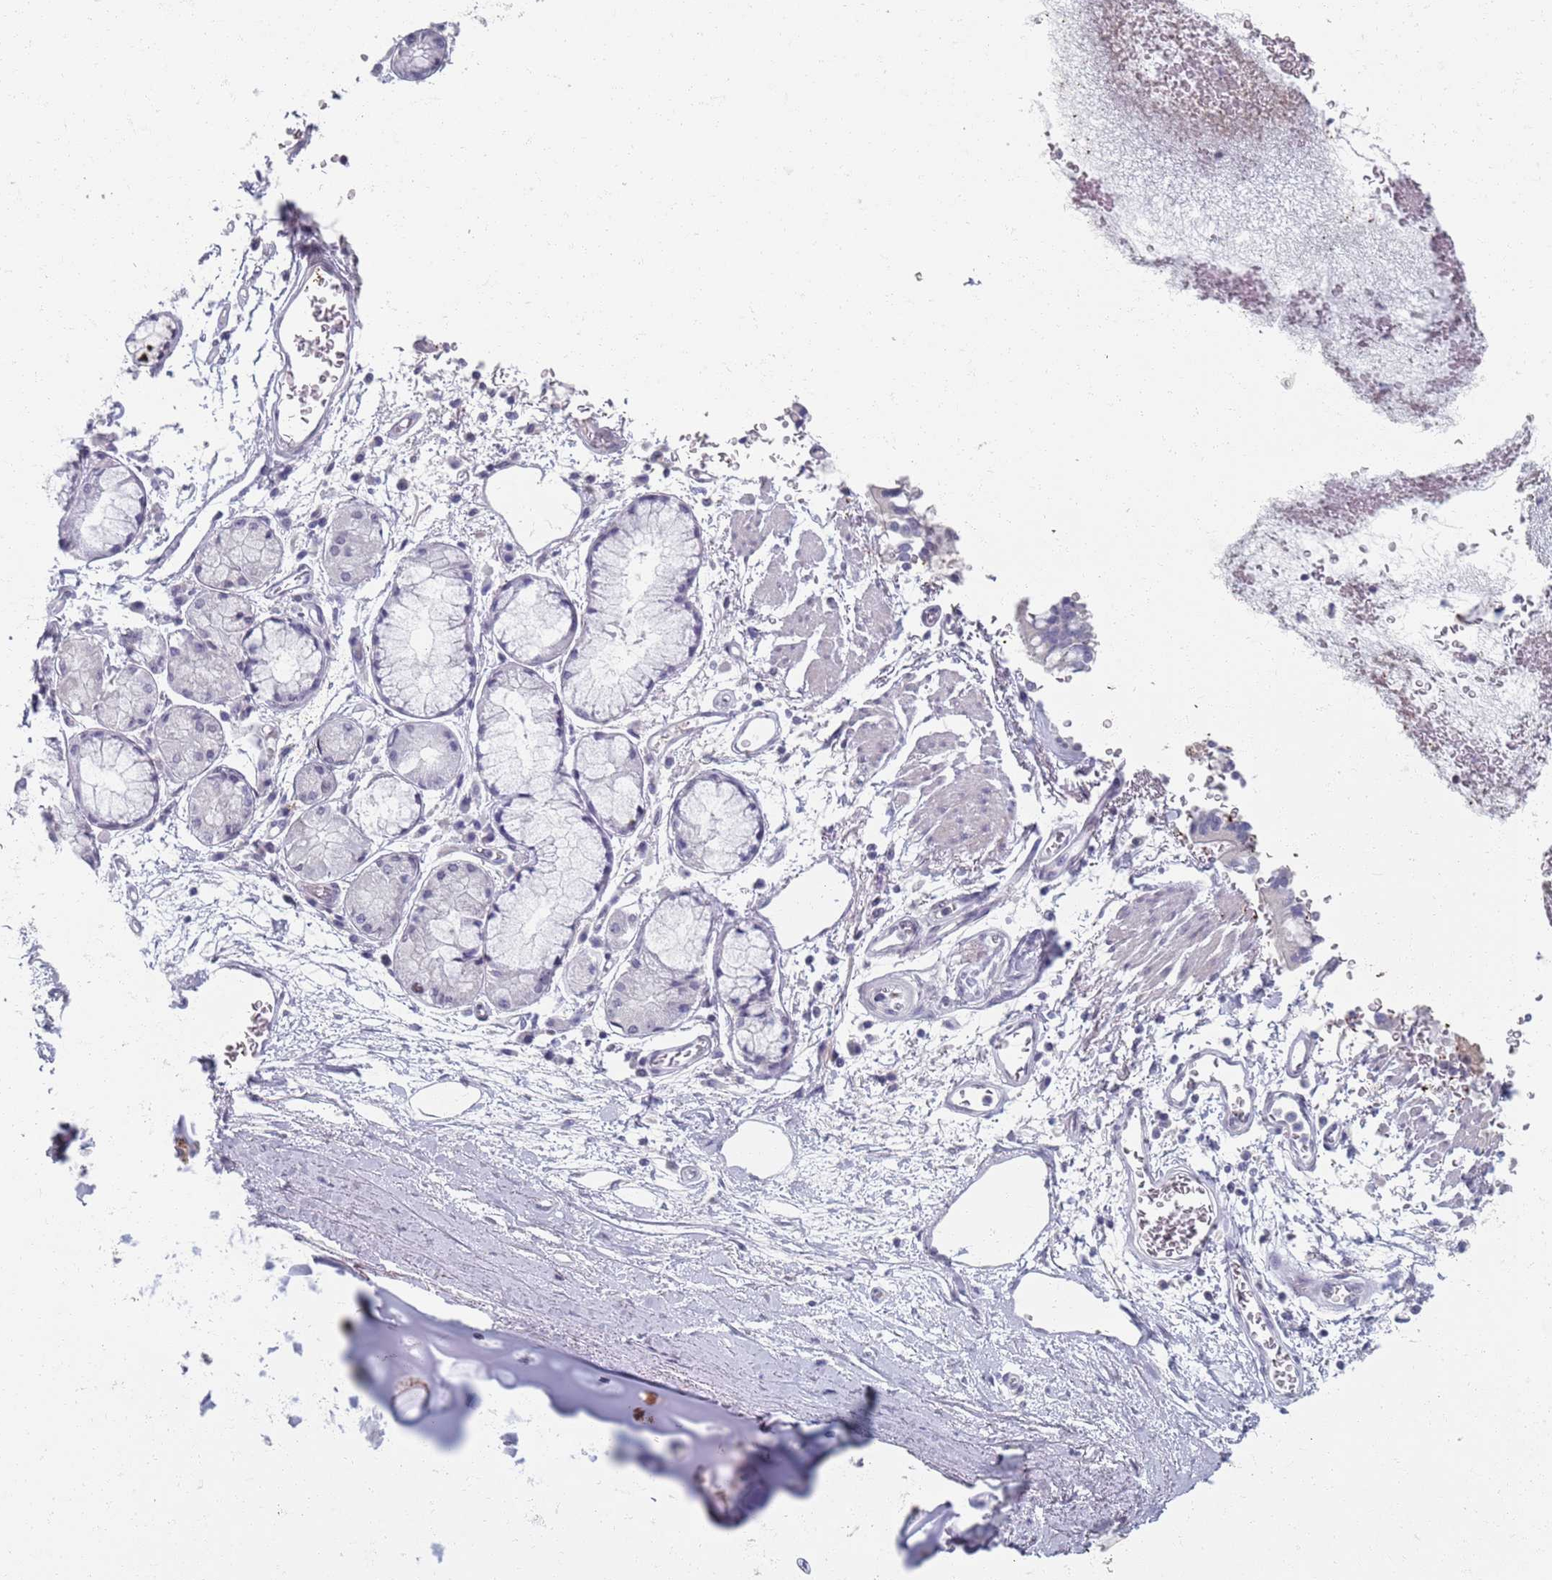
{"staining": {"intensity": "negative", "quantity": "none", "location": "none"}, "tissue": "adipose tissue", "cell_type": "Adipocytes", "image_type": "normal", "snomed": [{"axis": "morphology", "description": "Normal tissue, NOS"}, {"axis": "topography", "description": "Cartilage tissue"}], "caption": "Adipose tissue stained for a protein using immunohistochemistry shows no positivity adipocytes.", "gene": "SAMD1", "patient": {"sex": "male", "age": 73}}